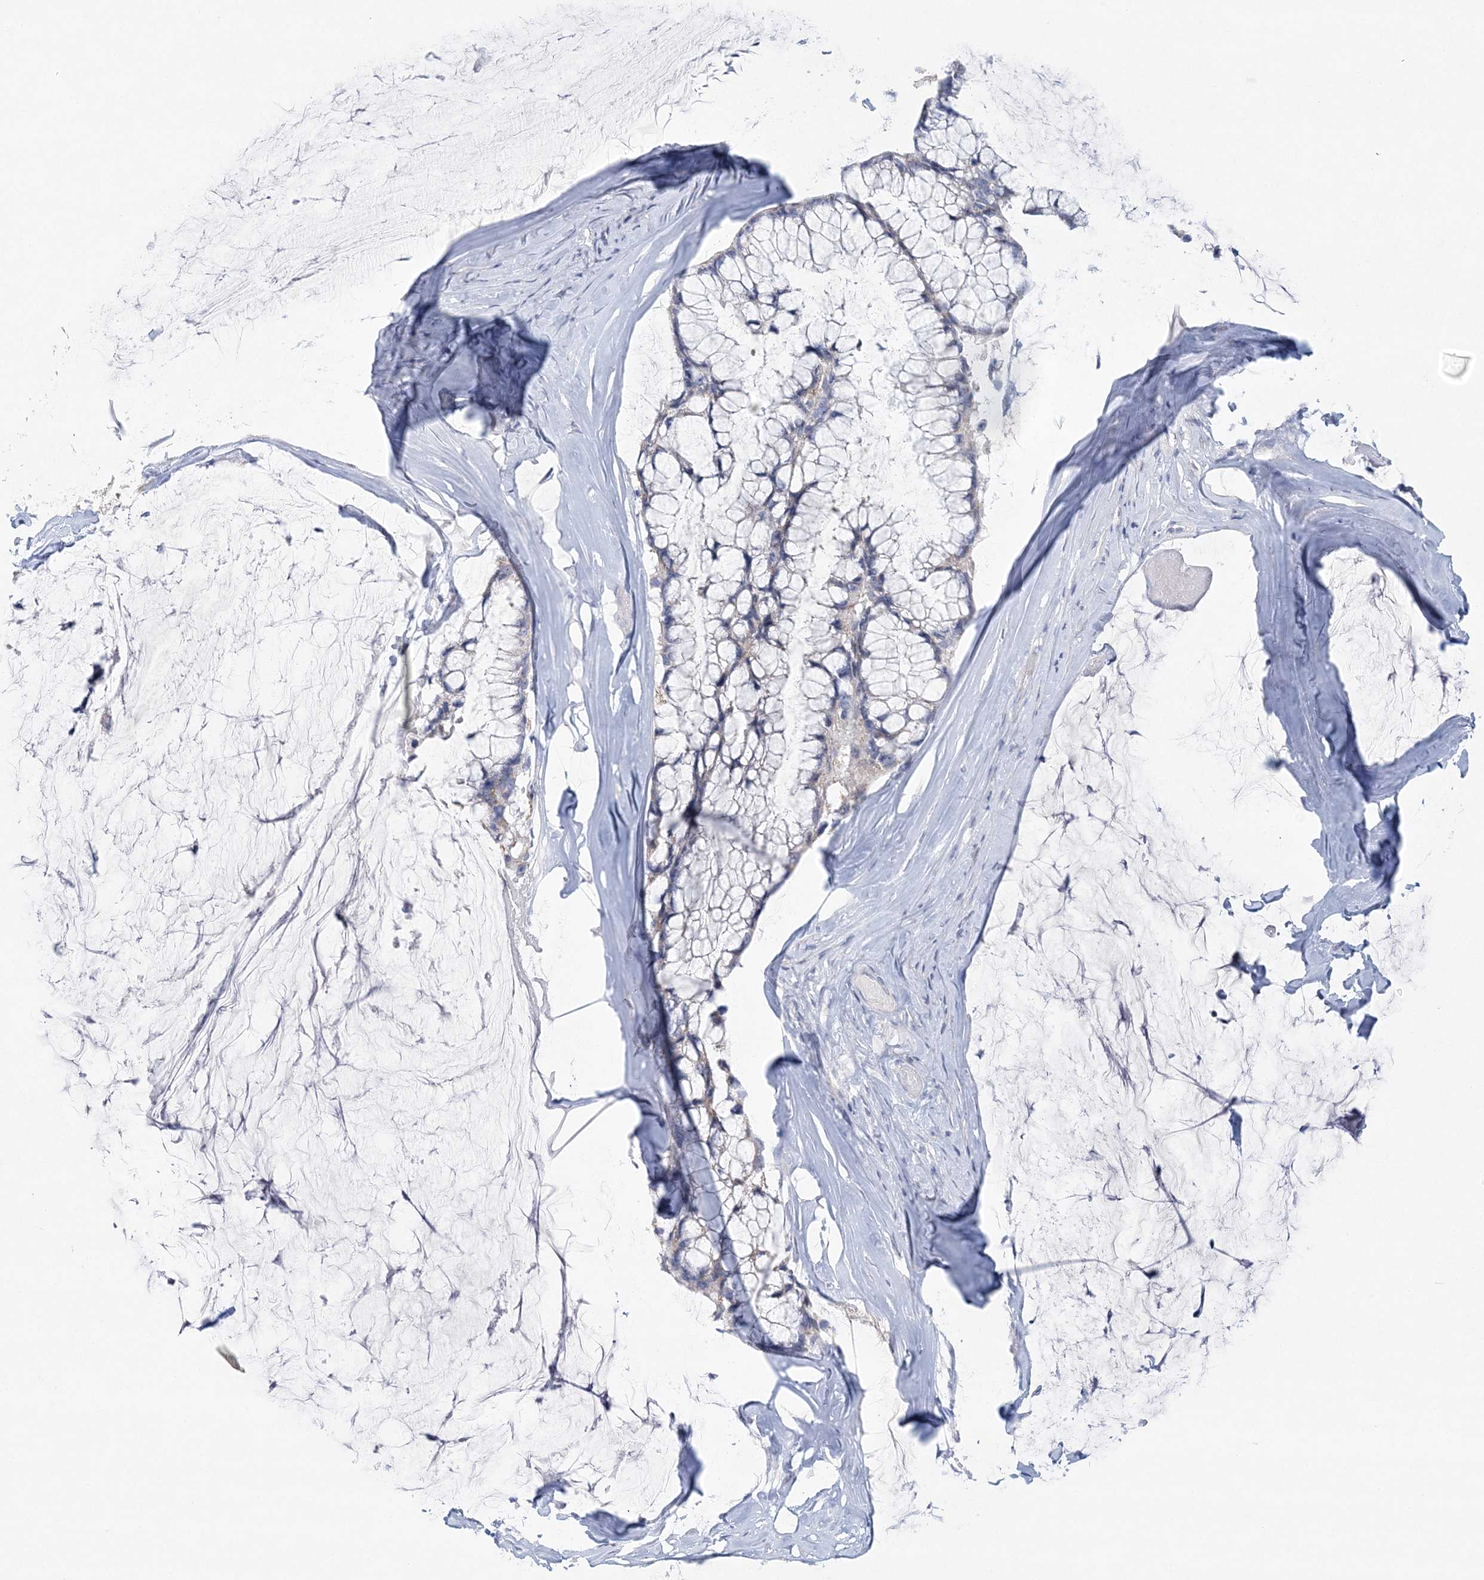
{"staining": {"intensity": "negative", "quantity": "none", "location": "none"}, "tissue": "ovarian cancer", "cell_type": "Tumor cells", "image_type": "cancer", "snomed": [{"axis": "morphology", "description": "Cystadenocarcinoma, mucinous, NOS"}, {"axis": "topography", "description": "Ovary"}], "caption": "A high-resolution photomicrograph shows immunohistochemistry (IHC) staining of ovarian cancer (mucinous cystadenocarcinoma), which reveals no significant expression in tumor cells.", "gene": "NIPAL1", "patient": {"sex": "female", "age": 39}}